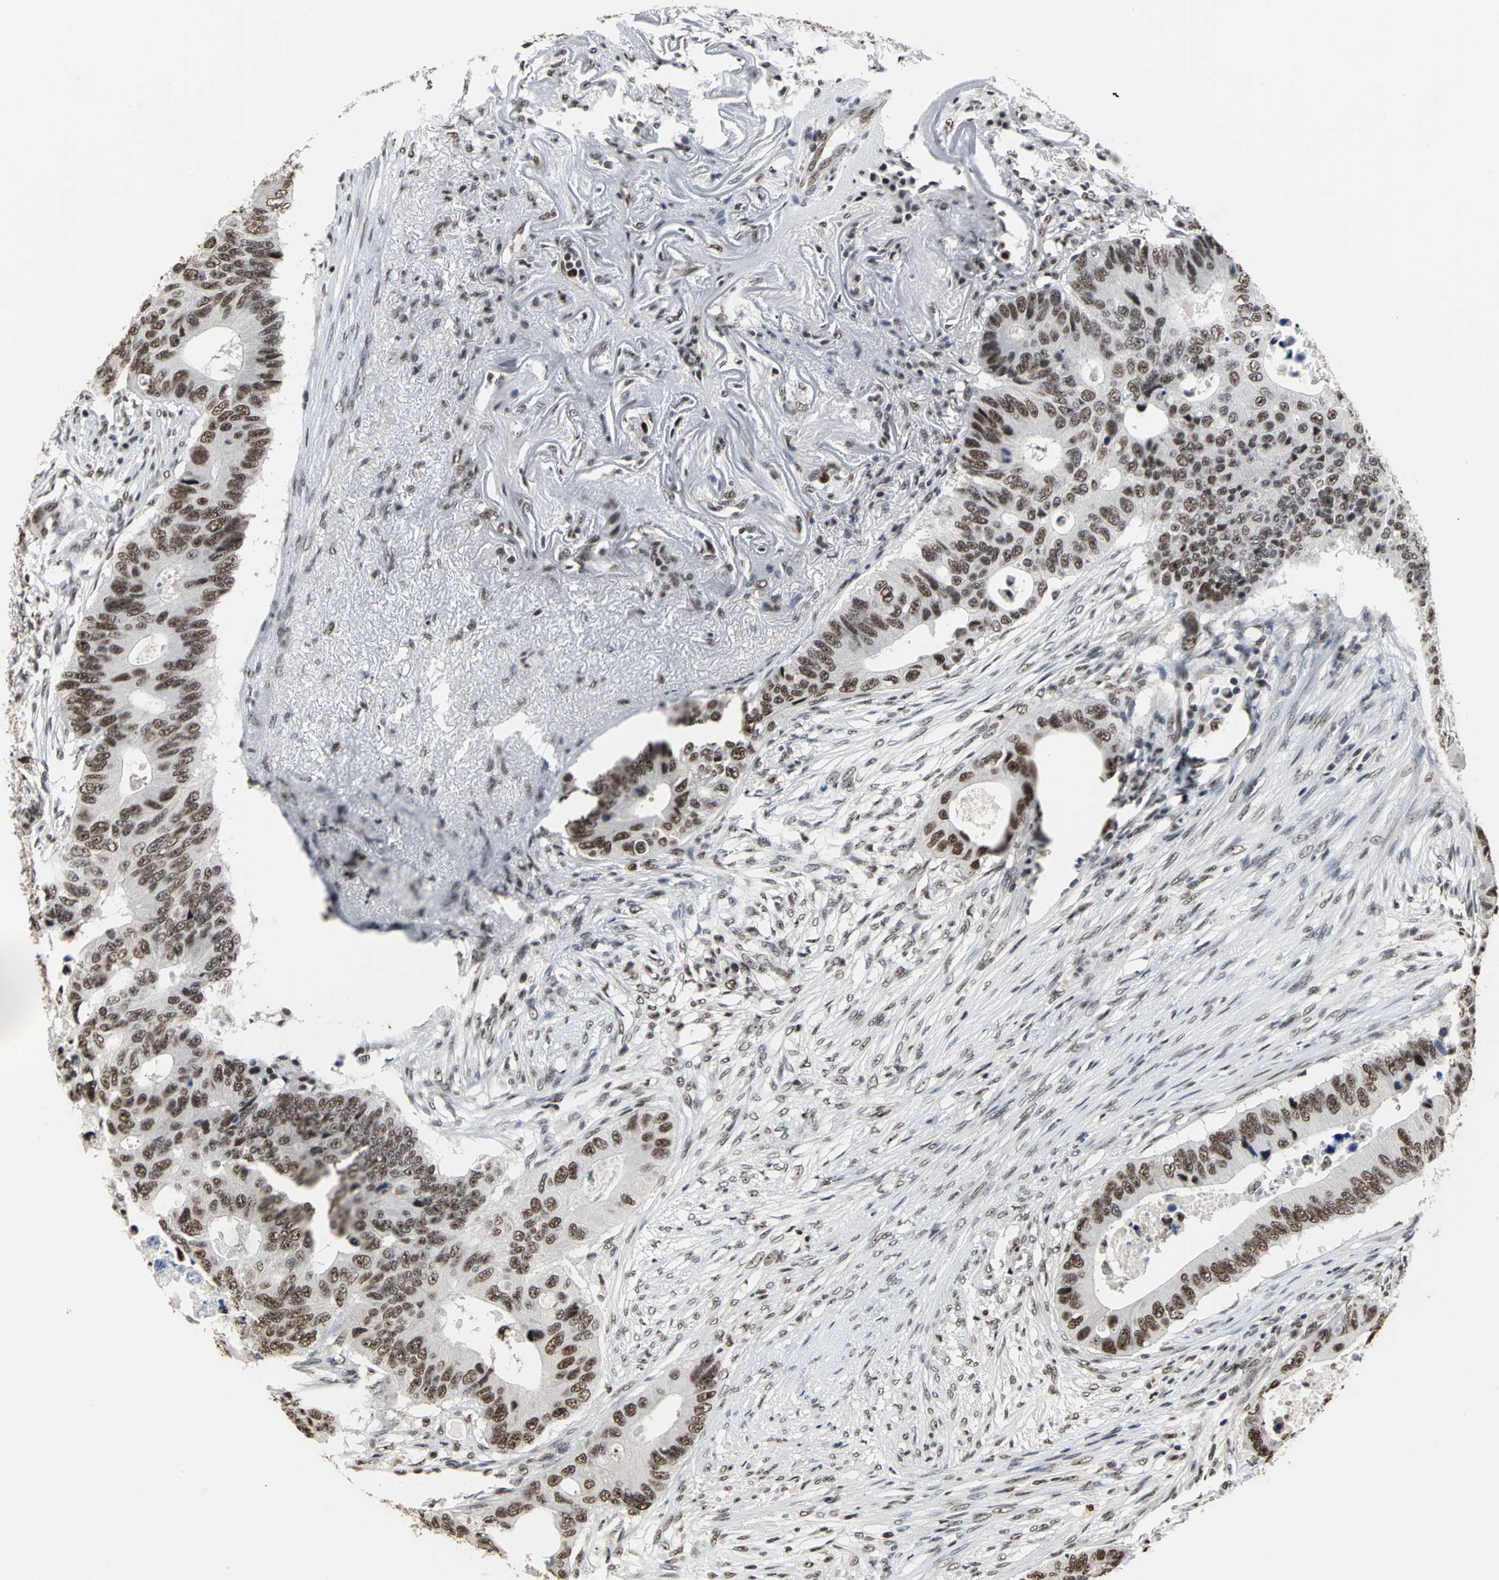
{"staining": {"intensity": "strong", "quantity": ">75%", "location": "nuclear"}, "tissue": "colorectal cancer", "cell_type": "Tumor cells", "image_type": "cancer", "snomed": [{"axis": "morphology", "description": "Adenocarcinoma, NOS"}, {"axis": "topography", "description": "Colon"}], "caption": "A brown stain shows strong nuclear expression of a protein in human colorectal cancer (adenocarcinoma) tumor cells.", "gene": "CCDC88C", "patient": {"sex": "male", "age": 71}}